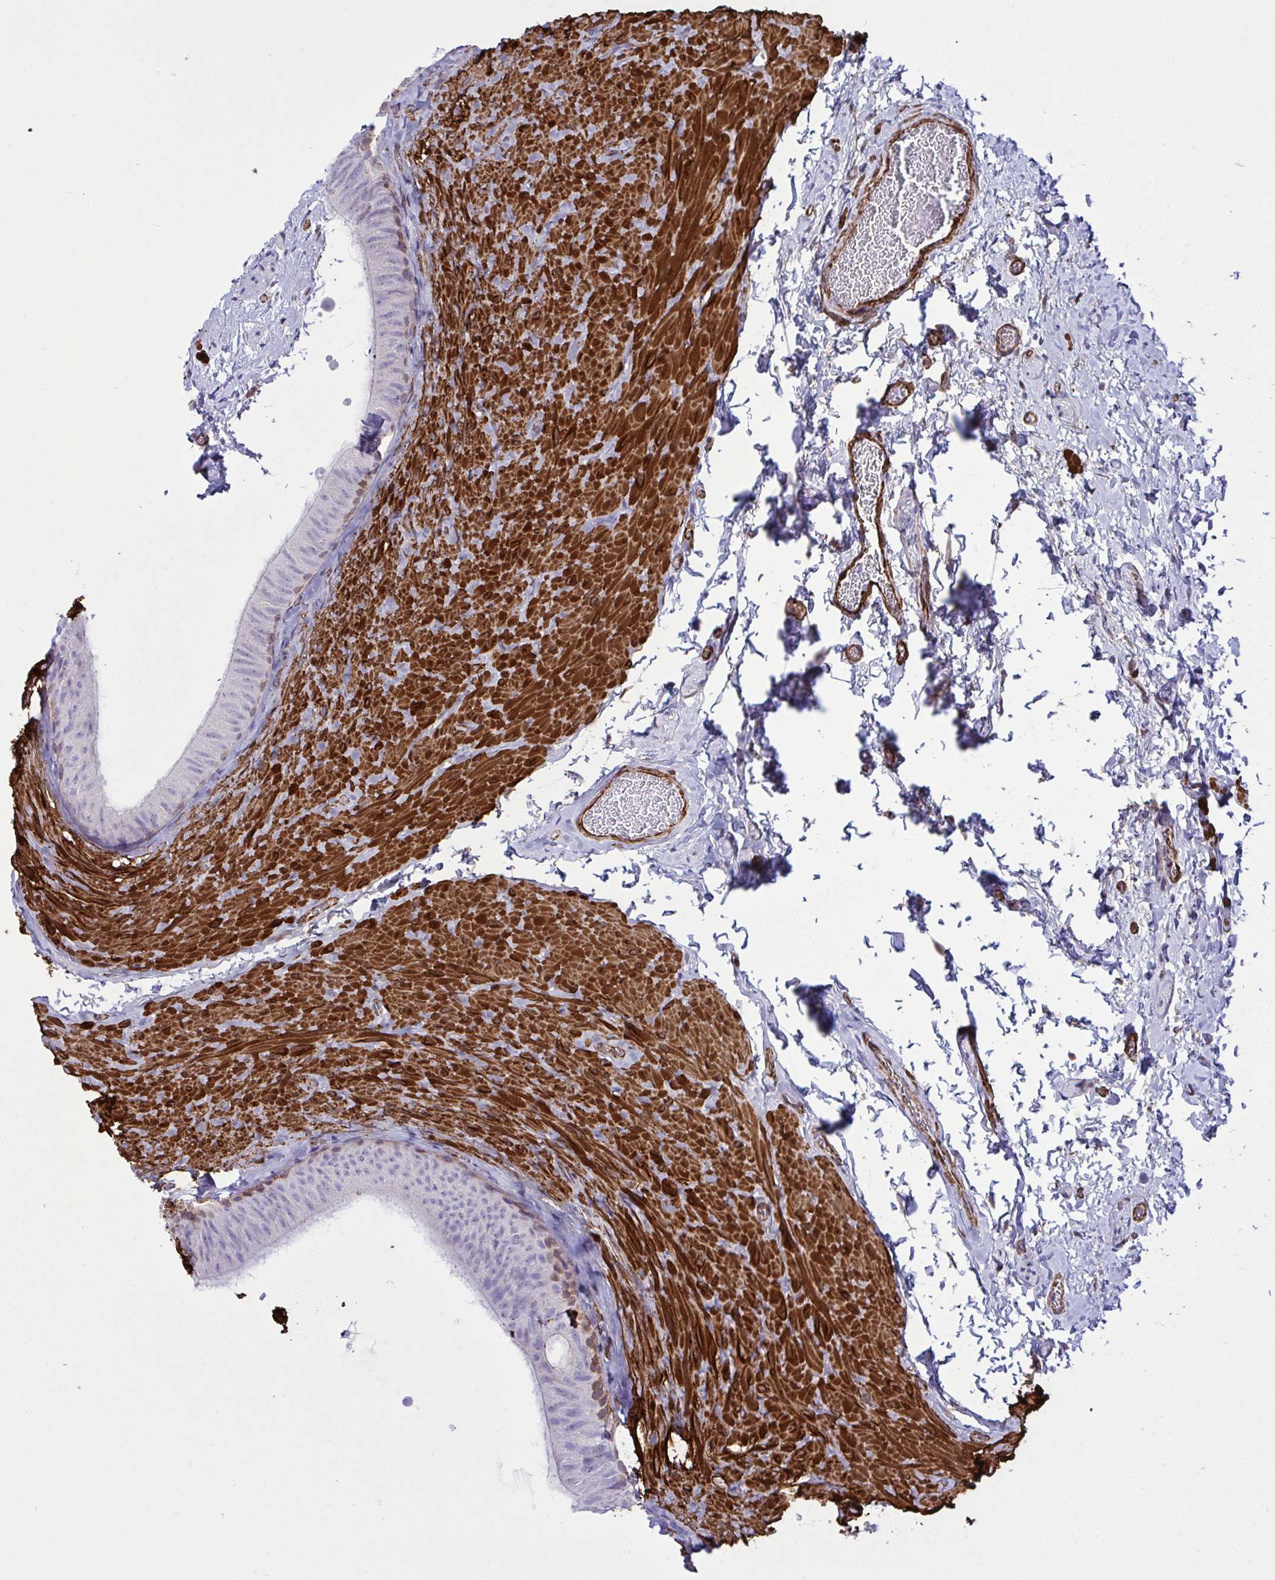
{"staining": {"intensity": "negative", "quantity": "none", "location": "none"}, "tissue": "epididymis", "cell_type": "Glandular cells", "image_type": "normal", "snomed": [{"axis": "morphology", "description": "Normal tissue, NOS"}, {"axis": "topography", "description": "Epididymis, spermatic cord, NOS"}, {"axis": "topography", "description": "Epididymis"}], "caption": "This is a image of immunohistochemistry staining of normal epididymis, which shows no staining in glandular cells.", "gene": "SYNPO2L", "patient": {"sex": "male", "age": 31}}